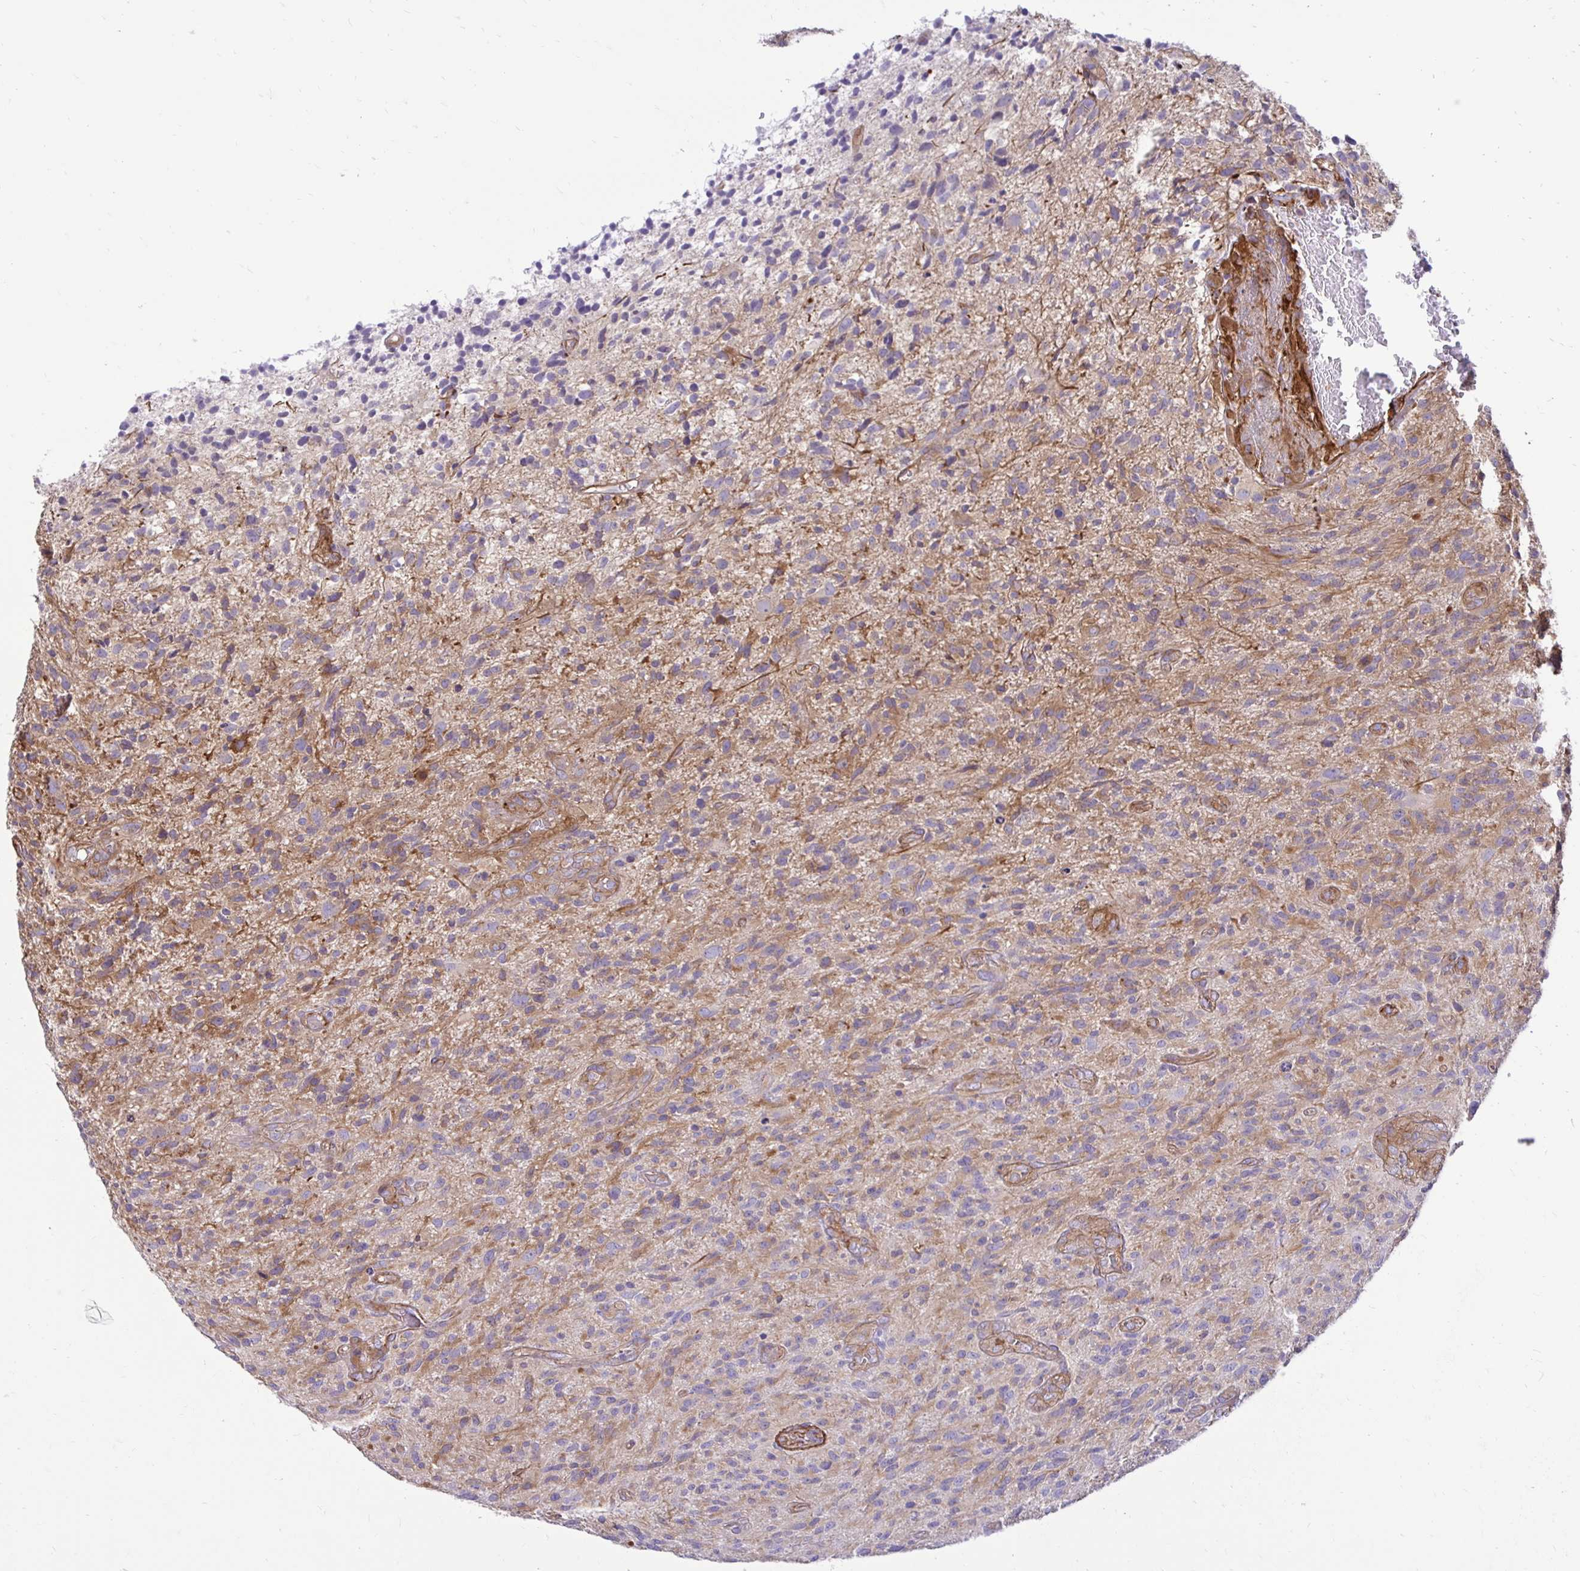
{"staining": {"intensity": "moderate", "quantity": "25%-75%", "location": "cytoplasmic/membranous"}, "tissue": "glioma", "cell_type": "Tumor cells", "image_type": "cancer", "snomed": [{"axis": "morphology", "description": "Glioma, malignant, High grade"}, {"axis": "topography", "description": "Brain"}], "caption": "Glioma stained for a protein exhibits moderate cytoplasmic/membranous positivity in tumor cells.", "gene": "CTPS1", "patient": {"sex": "male", "age": 75}}